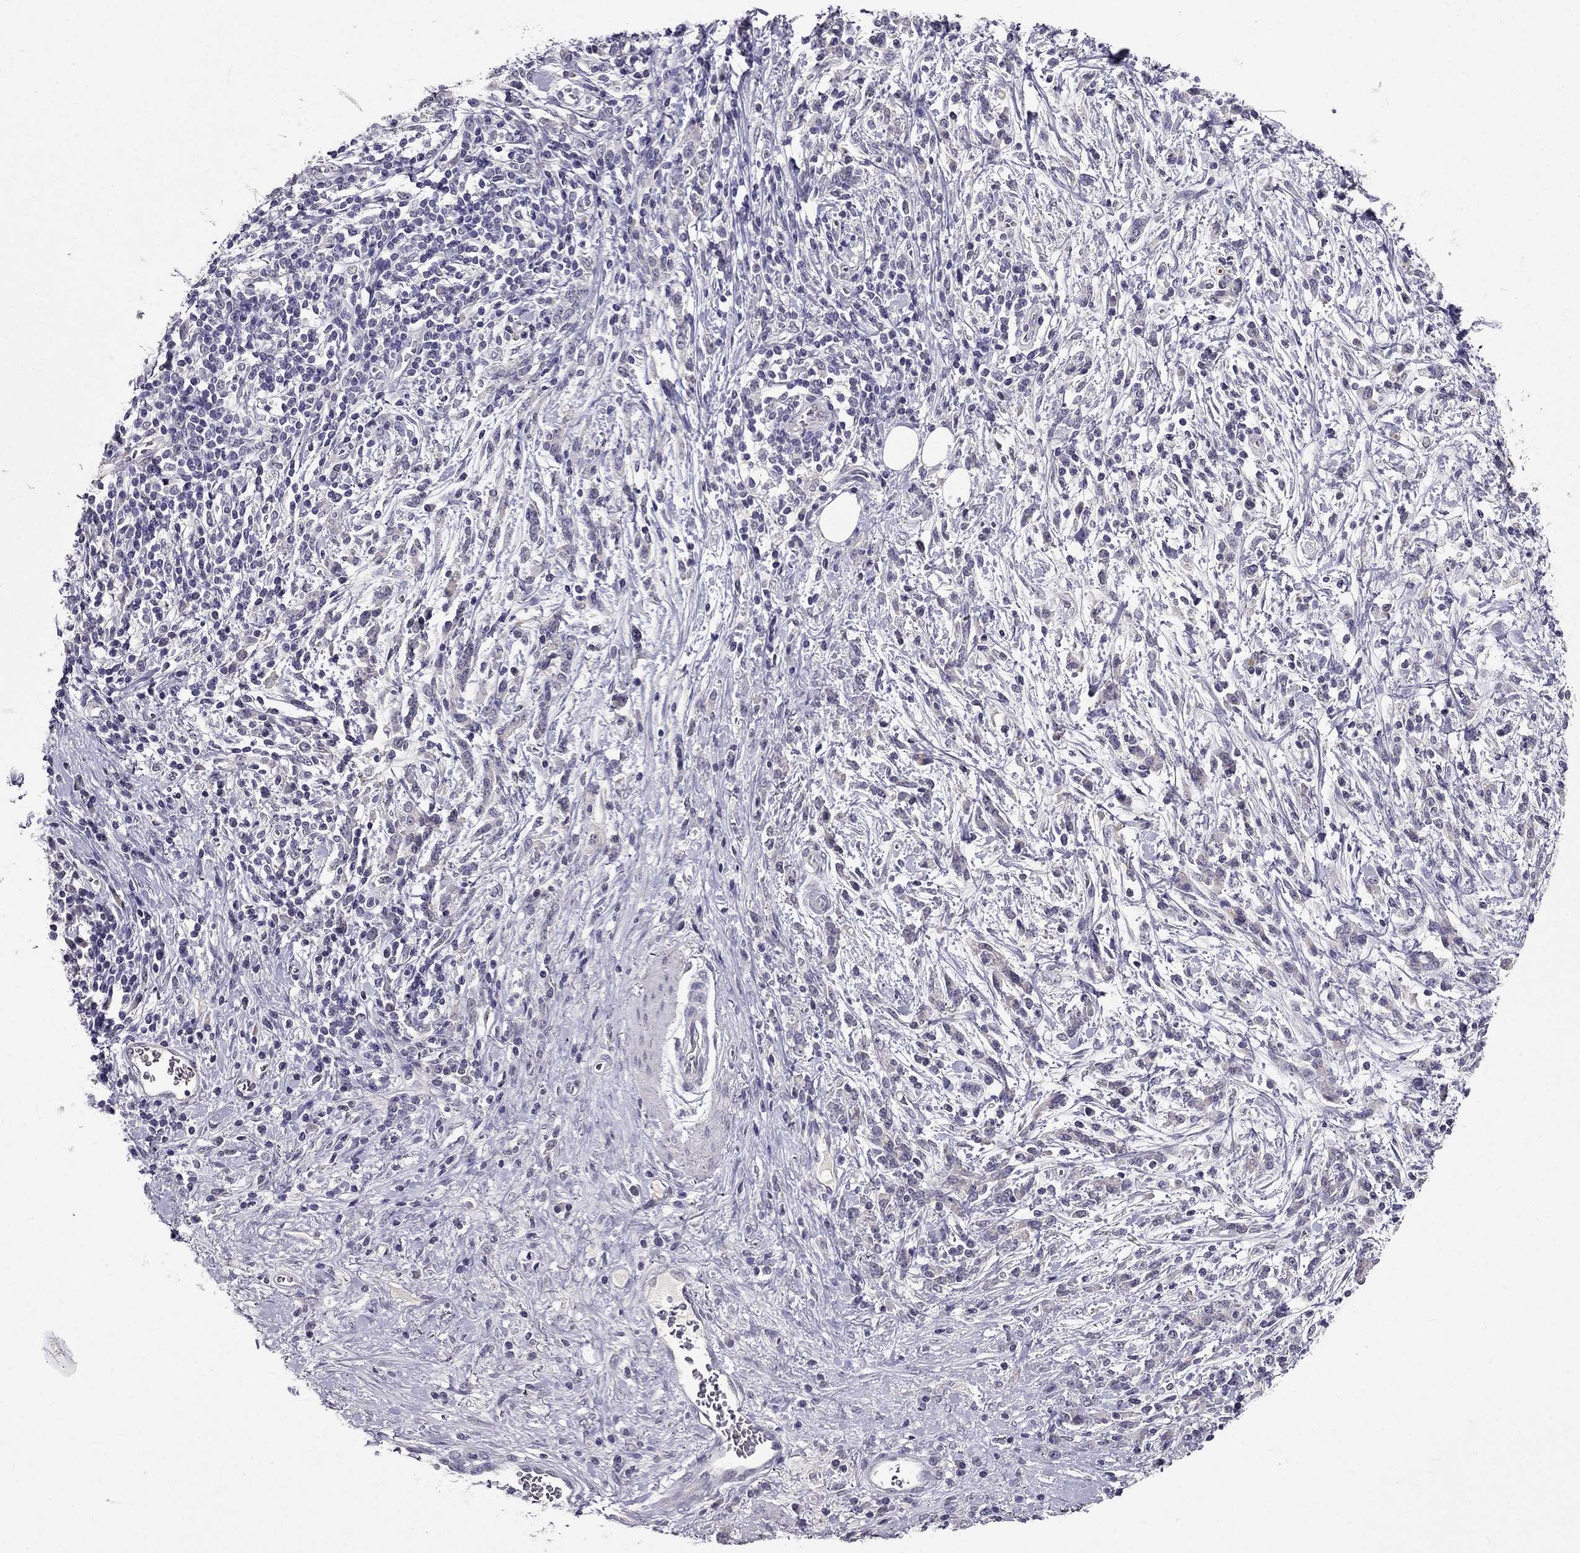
{"staining": {"intensity": "negative", "quantity": "none", "location": "none"}, "tissue": "stomach cancer", "cell_type": "Tumor cells", "image_type": "cancer", "snomed": [{"axis": "morphology", "description": "Adenocarcinoma, NOS"}, {"axis": "topography", "description": "Stomach"}], "caption": "Micrograph shows no protein positivity in tumor cells of stomach cancer tissue.", "gene": "DUSP15", "patient": {"sex": "female", "age": 57}}